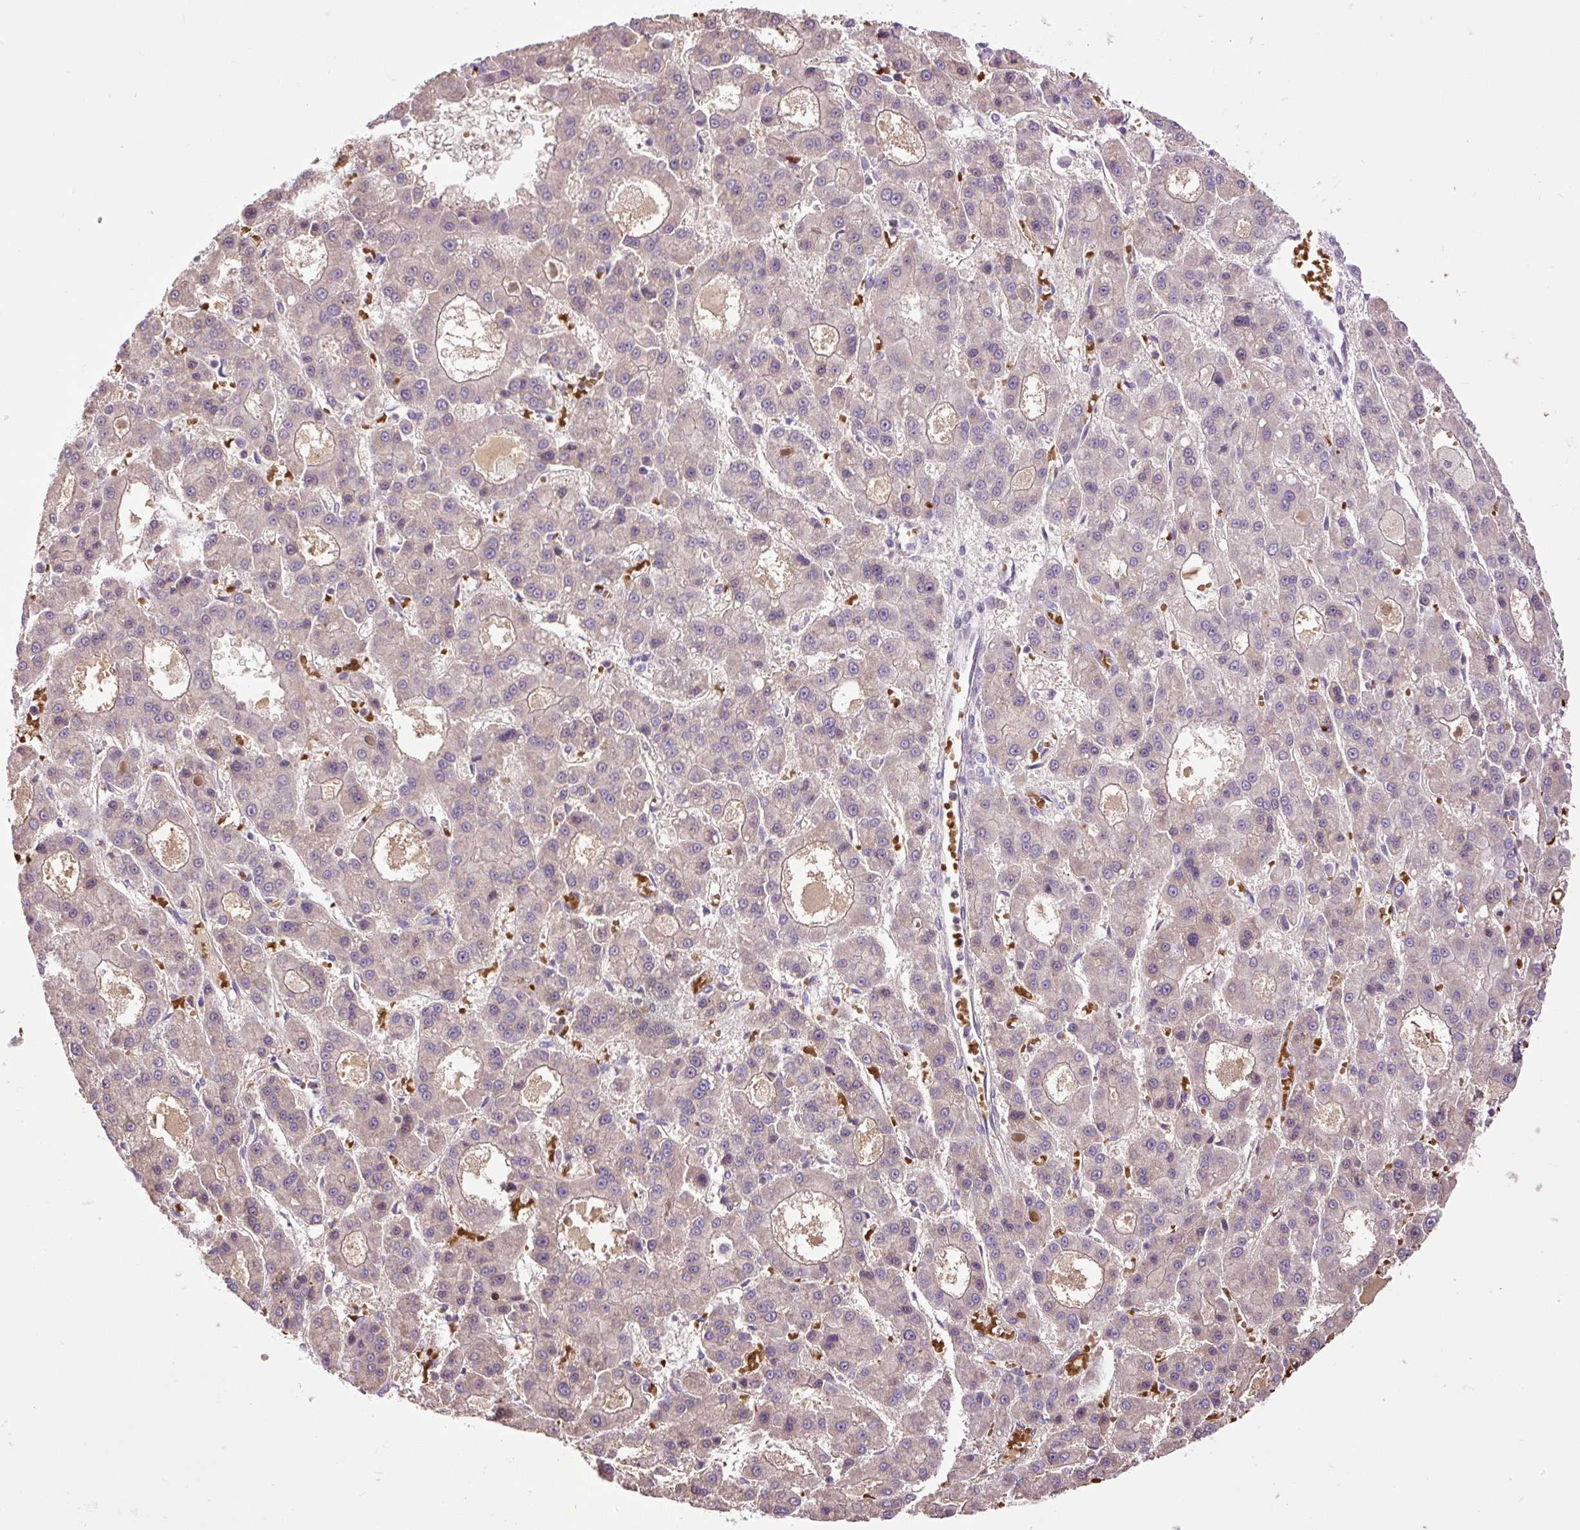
{"staining": {"intensity": "negative", "quantity": "none", "location": "none"}, "tissue": "liver cancer", "cell_type": "Tumor cells", "image_type": "cancer", "snomed": [{"axis": "morphology", "description": "Carcinoma, Hepatocellular, NOS"}, {"axis": "topography", "description": "Liver"}], "caption": "A histopathology image of liver cancer (hepatocellular carcinoma) stained for a protein shows no brown staining in tumor cells. (Stains: DAB (3,3'-diaminobenzidine) immunohistochemistry with hematoxylin counter stain, Microscopy: brightfield microscopy at high magnification).", "gene": "CXCL13", "patient": {"sex": "male", "age": 70}}